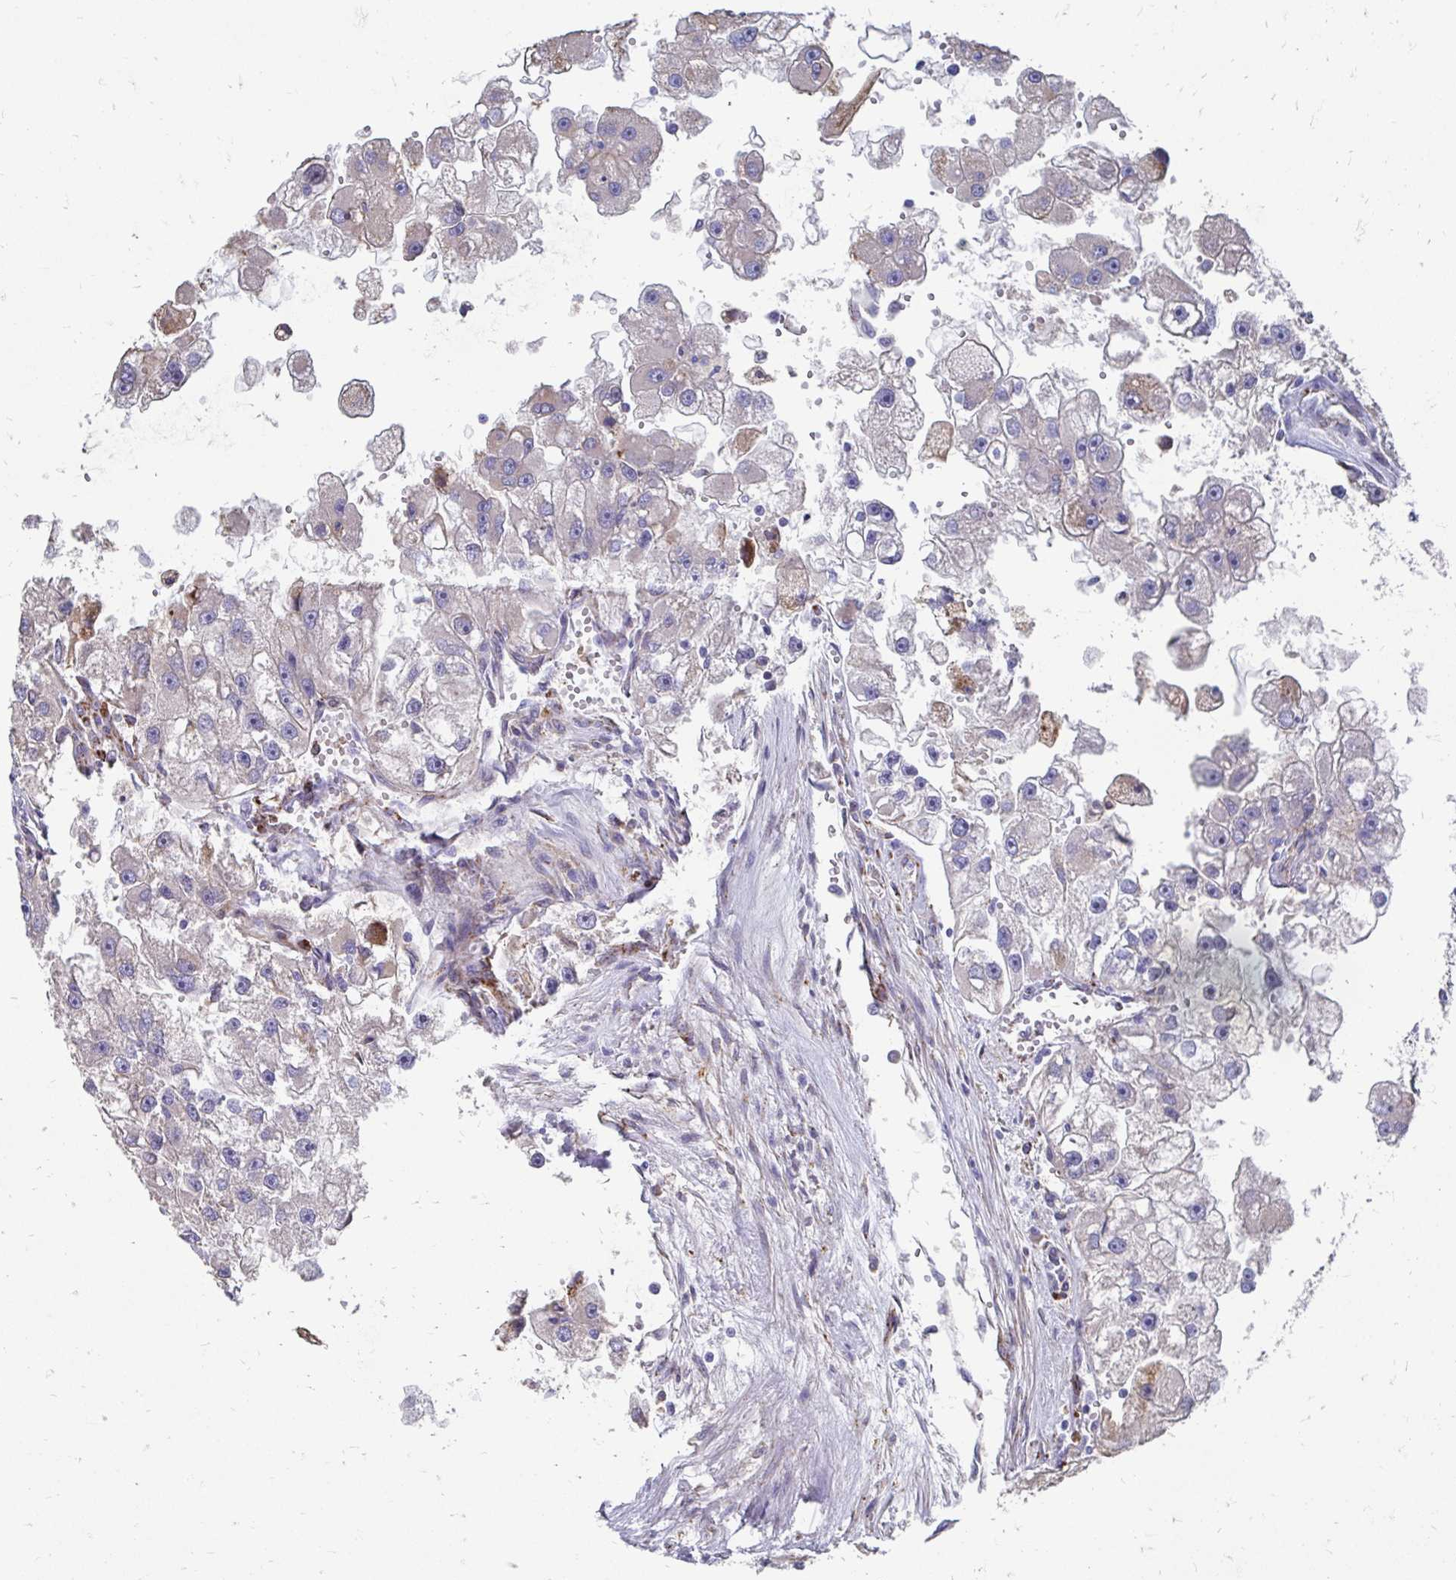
{"staining": {"intensity": "negative", "quantity": "none", "location": "none"}, "tissue": "renal cancer", "cell_type": "Tumor cells", "image_type": "cancer", "snomed": [{"axis": "morphology", "description": "Adenocarcinoma, NOS"}, {"axis": "topography", "description": "Kidney"}], "caption": "High power microscopy histopathology image of an immunohistochemistry (IHC) micrograph of renal adenocarcinoma, revealing no significant expression in tumor cells.", "gene": "CDKL1", "patient": {"sex": "male", "age": 63}}